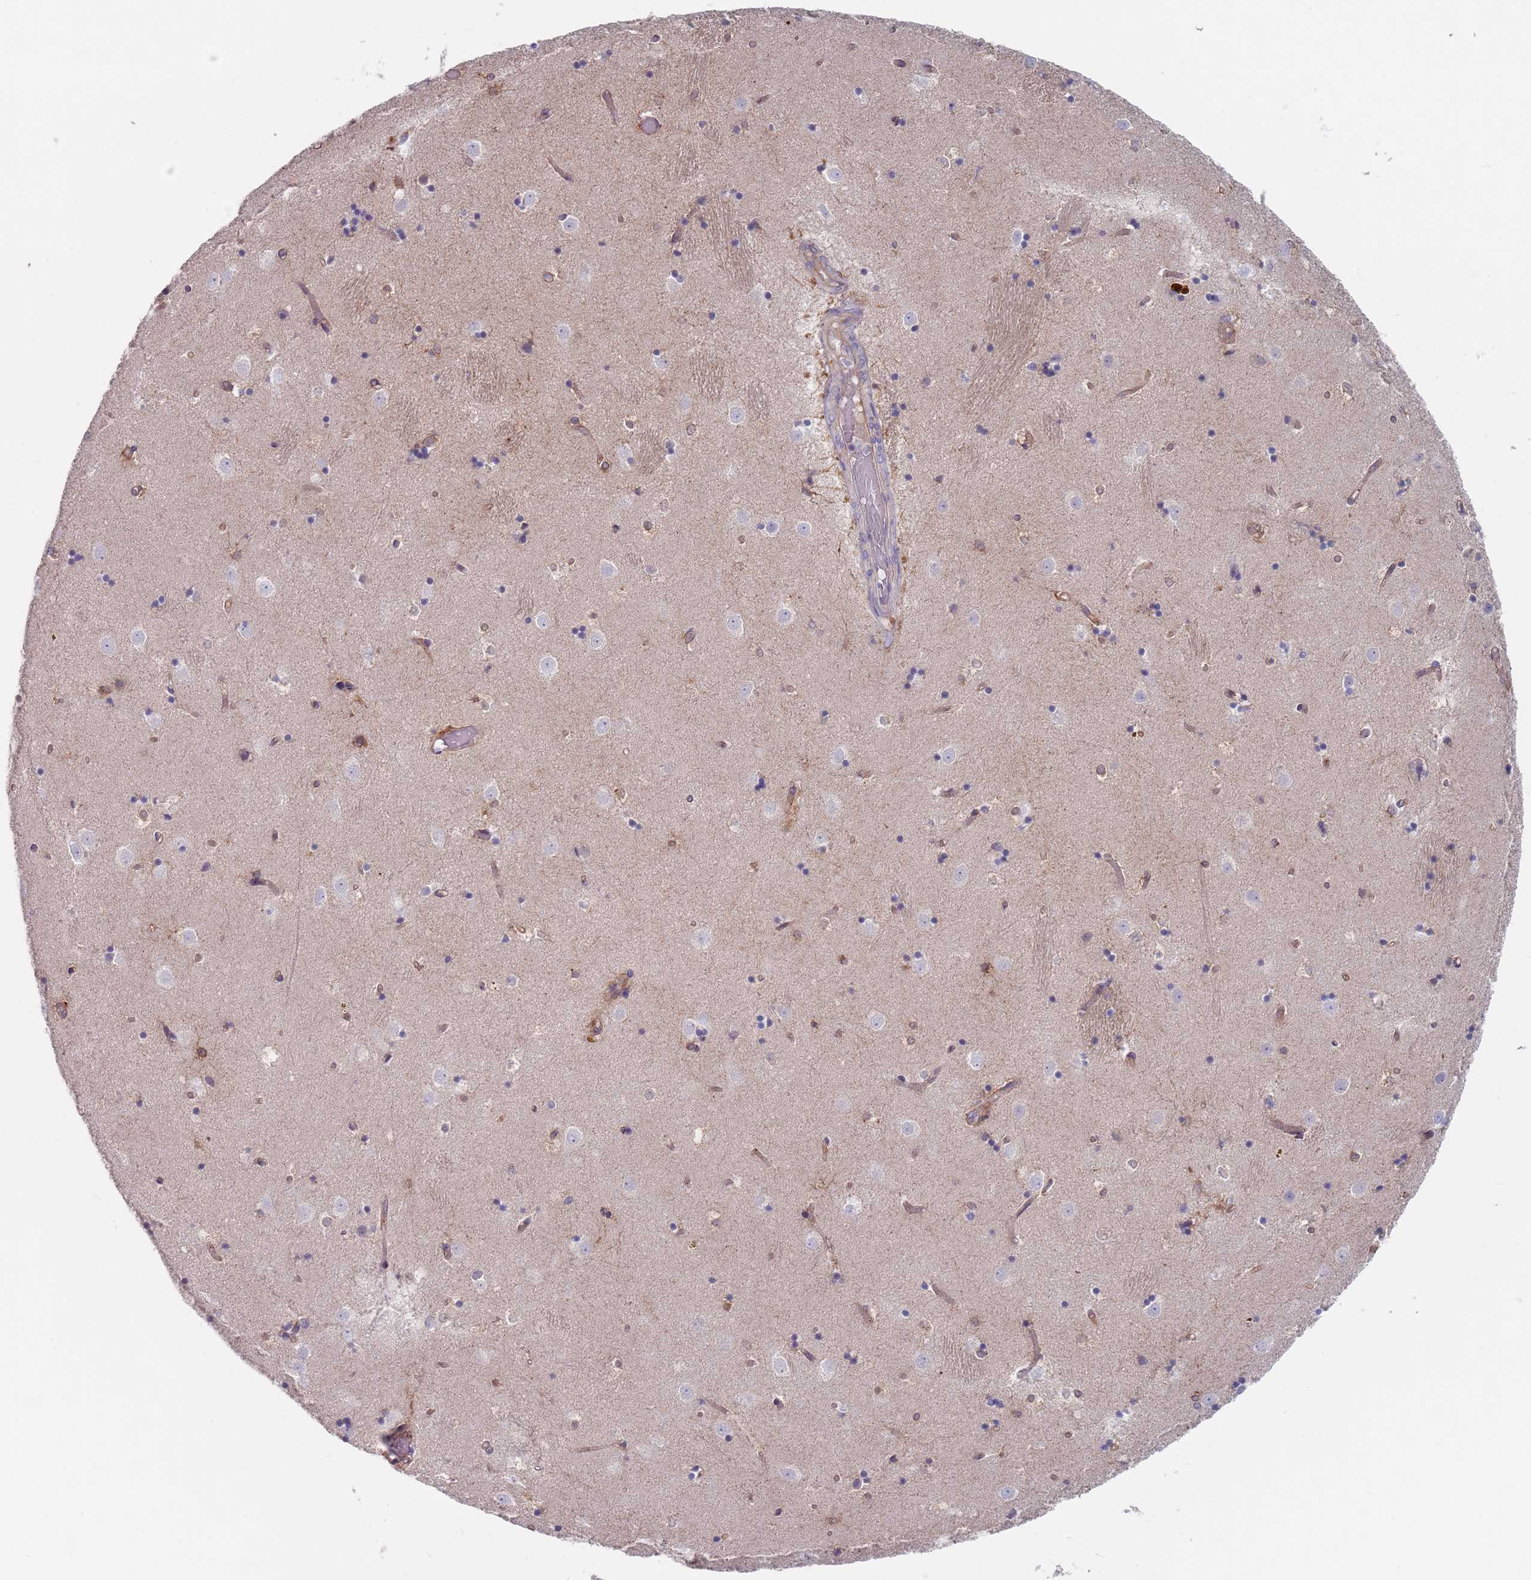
{"staining": {"intensity": "negative", "quantity": "none", "location": "none"}, "tissue": "caudate", "cell_type": "Glial cells", "image_type": "normal", "snomed": [{"axis": "morphology", "description": "Normal tissue, NOS"}, {"axis": "topography", "description": "Lateral ventricle wall"}], "caption": "Caudate stained for a protein using immunohistochemistry displays no positivity glial cells.", "gene": "APPL2", "patient": {"sex": "female", "age": 52}}